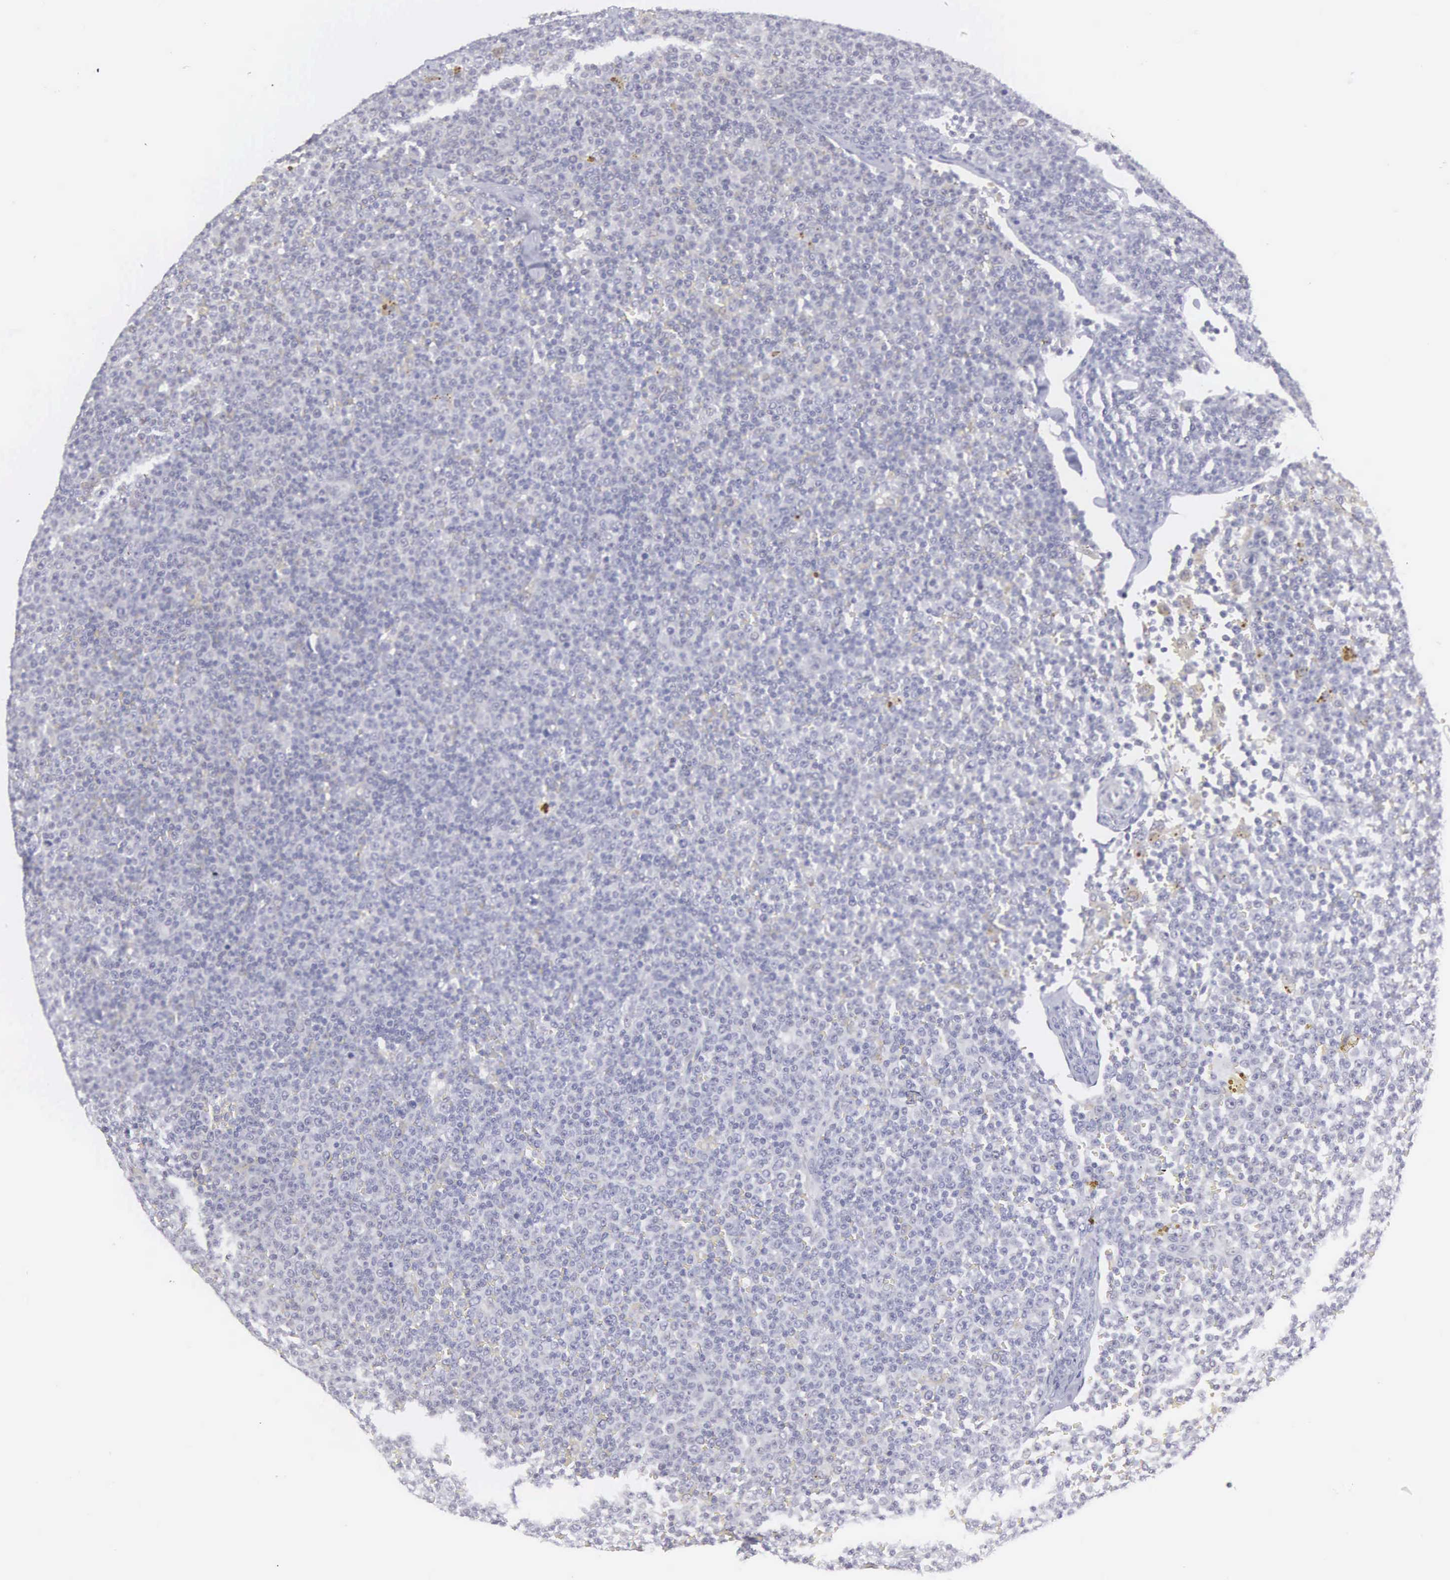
{"staining": {"intensity": "weak", "quantity": "<25%", "location": "cytoplasmic/membranous,nuclear"}, "tissue": "lymphoma", "cell_type": "Tumor cells", "image_type": "cancer", "snomed": [{"axis": "morphology", "description": "Malignant lymphoma, non-Hodgkin's type, Low grade"}, {"axis": "topography", "description": "Lymph node"}], "caption": "Immunohistochemistry (IHC) micrograph of neoplastic tissue: human lymphoma stained with DAB shows no significant protein positivity in tumor cells.", "gene": "ETV6", "patient": {"sex": "male", "age": 50}}